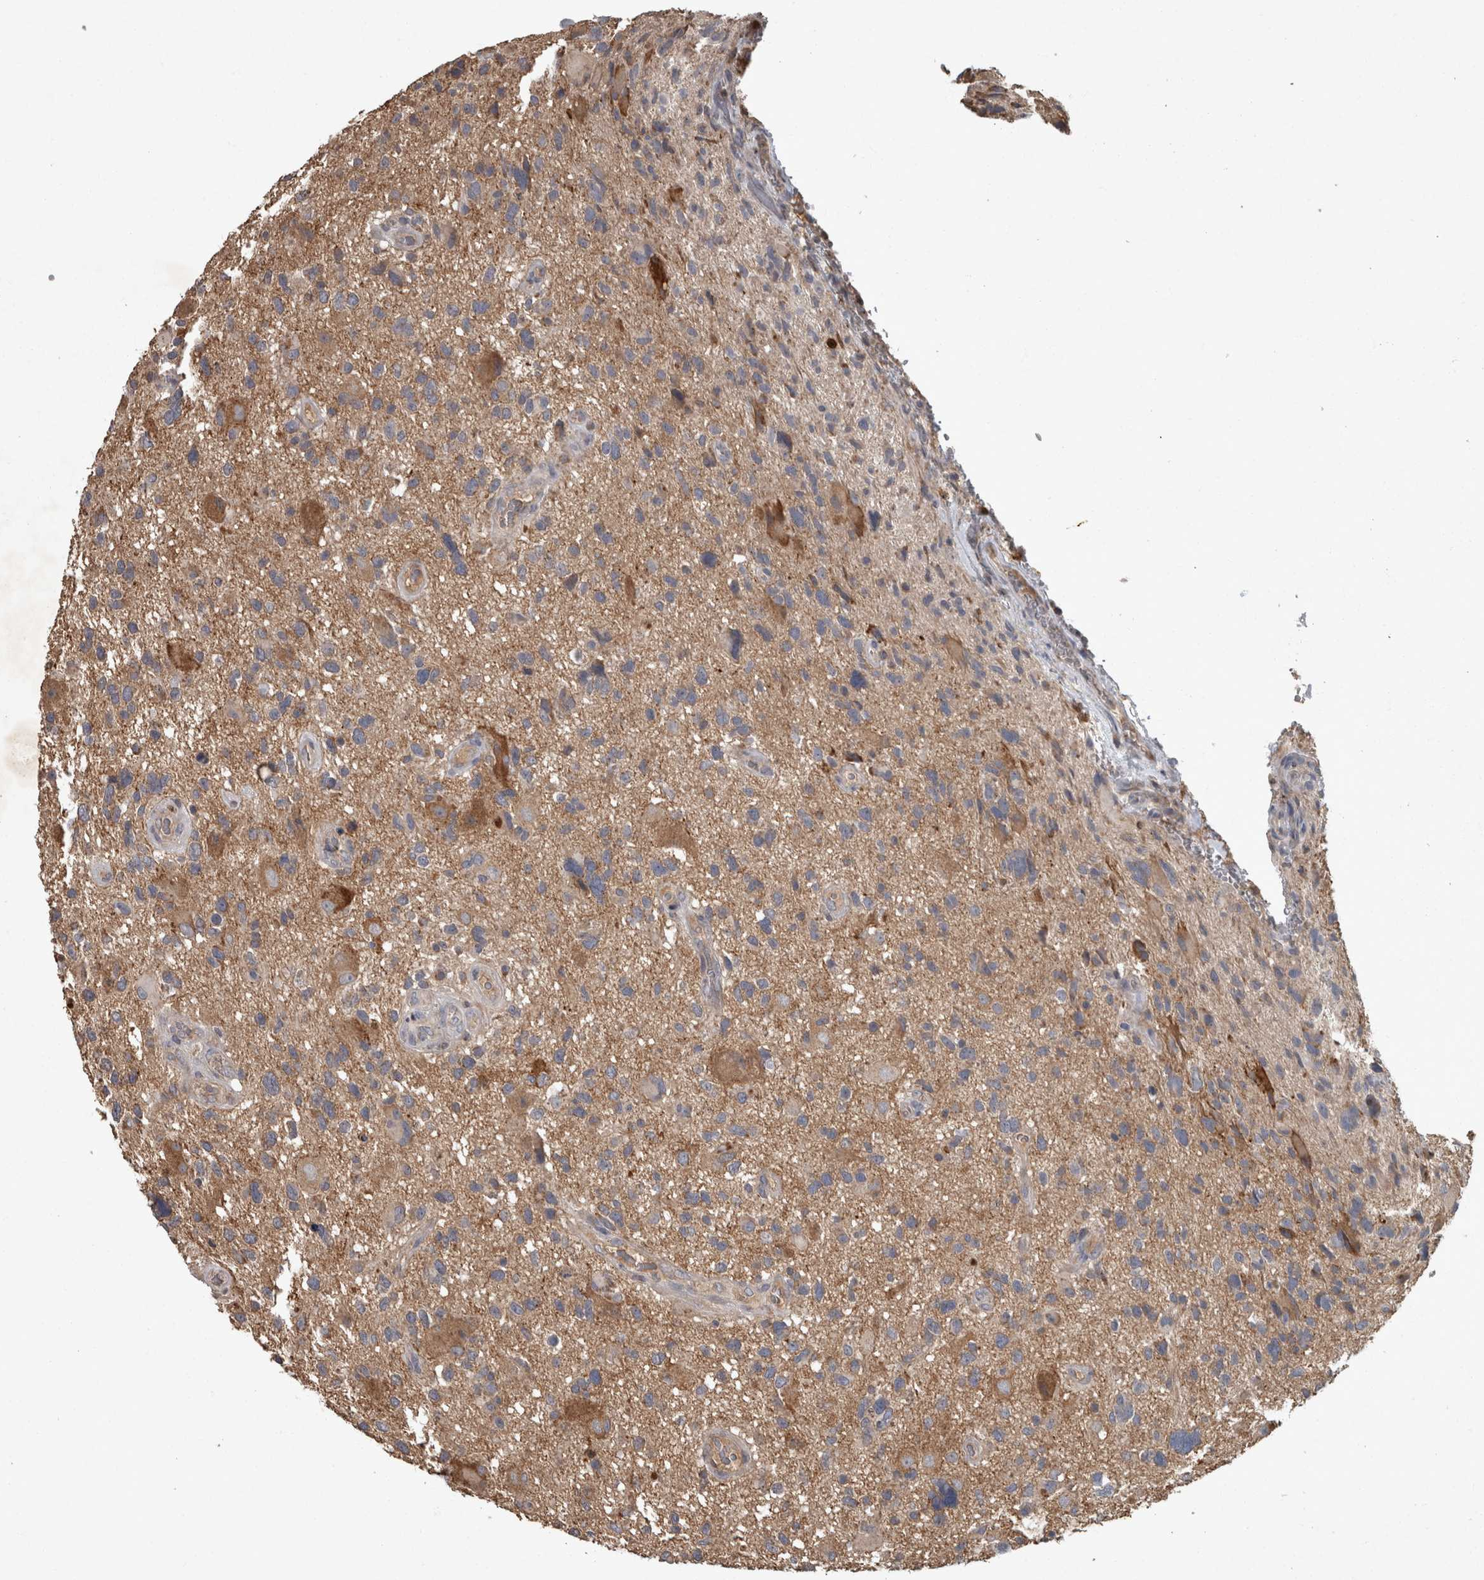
{"staining": {"intensity": "weak", "quantity": "<25%", "location": "cytoplasmic/membranous"}, "tissue": "glioma", "cell_type": "Tumor cells", "image_type": "cancer", "snomed": [{"axis": "morphology", "description": "Glioma, malignant, High grade"}, {"axis": "topography", "description": "Brain"}], "caption": "Immunohistochemical staining of glioma displays no significant staining in tumor cells. (Brightfield microscopy of DAB (3,3'-diaminobenzidine) immunohistochemistry (IHC) at high magnification).", "gene": "PPP1R3C", "patient": {"sex": "male", "age": 33}}